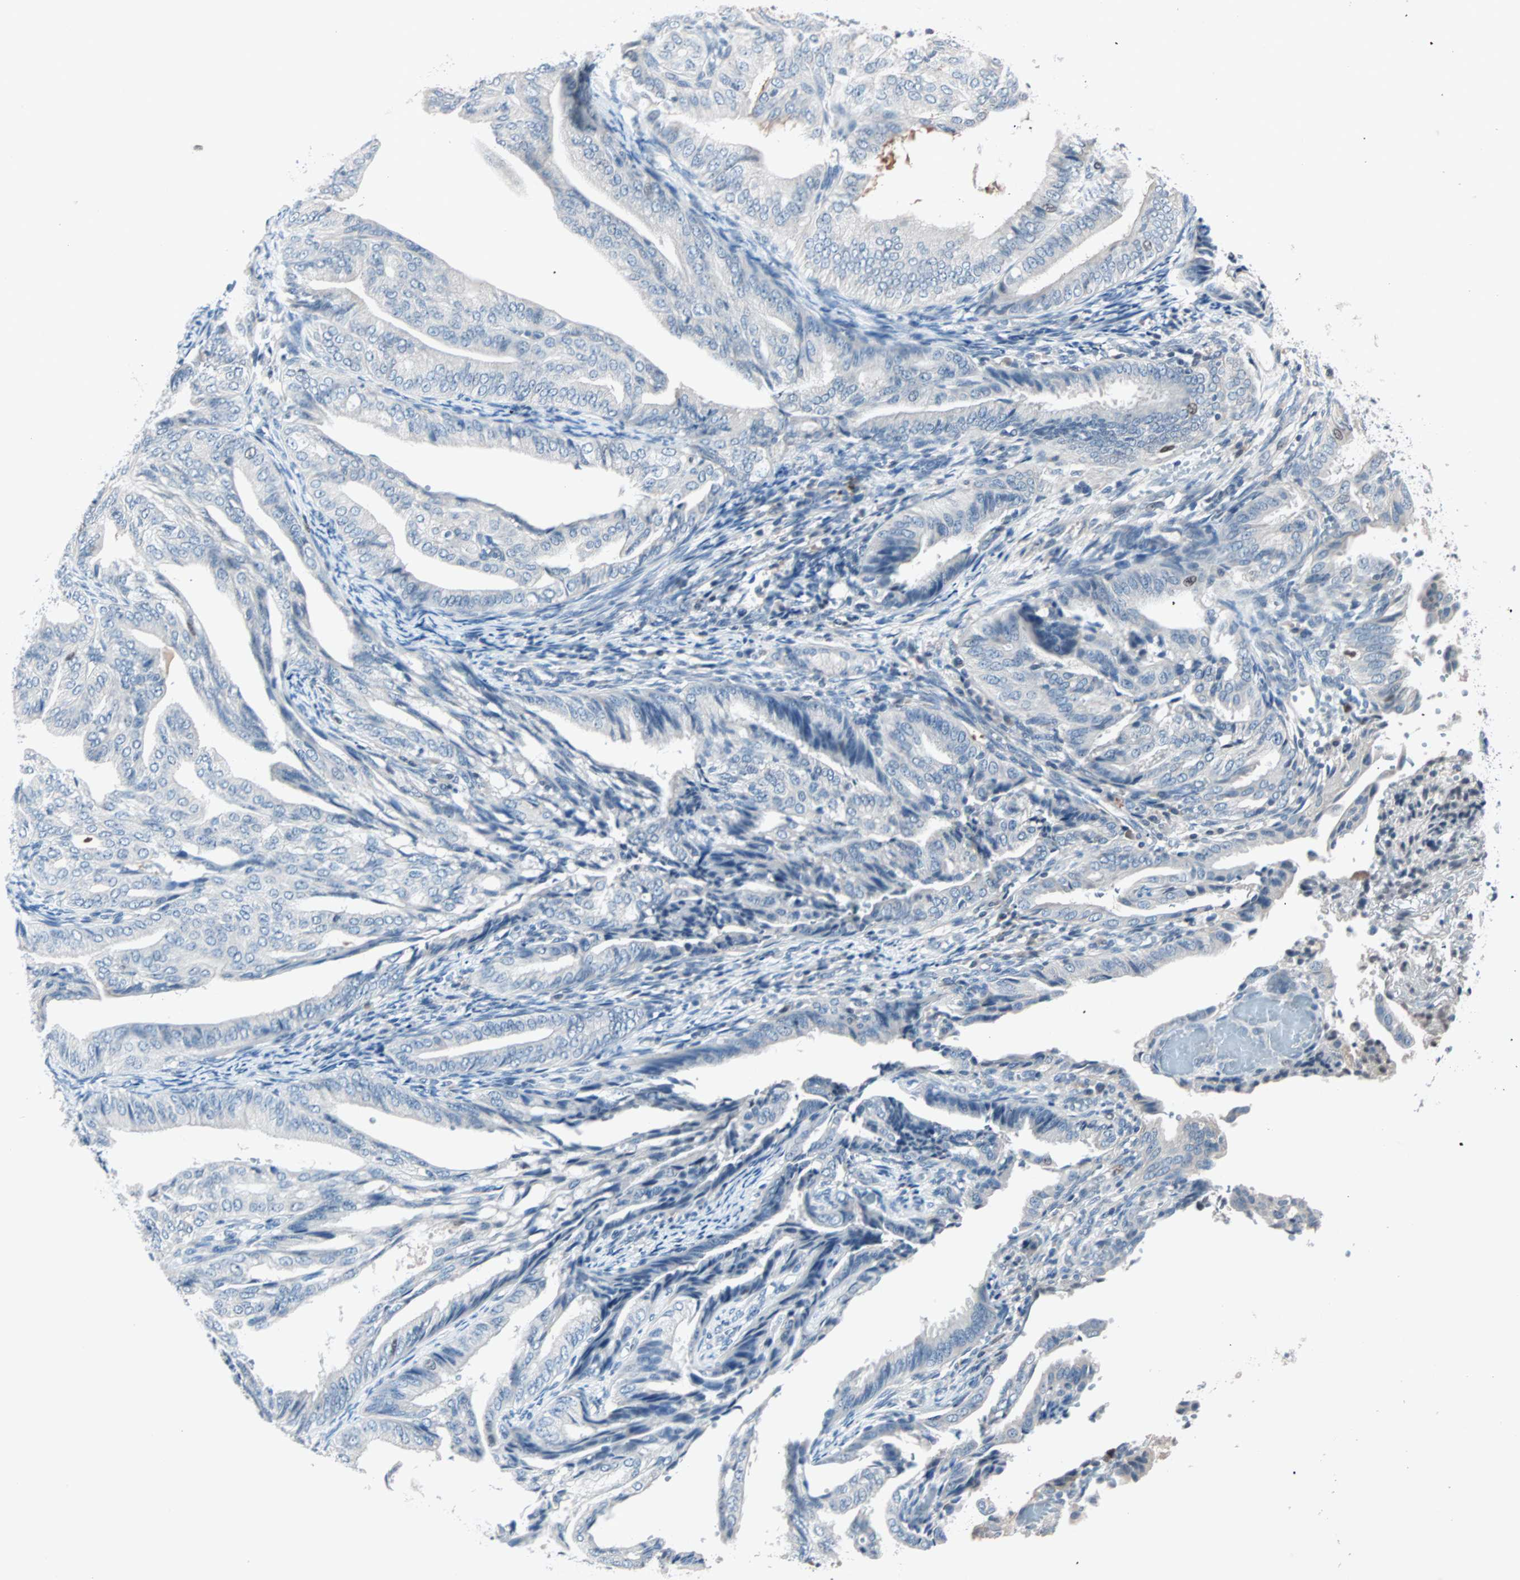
{"staining": {"intensity": "negative", "quantity": "none", "location": "none"}, "tissue": "endometrial cancer", "cell_type": "Tumor cells", "image_type": "cancer", "snomed": [{"axis": "morphology", "description": "Adenocarcinoma, NOS"}, {"axis": "topography", "description": "Endometrium"}], "caption": "Adenocarcinoma (endometrial) was stained to show a protein in brown. There is no significant positivity in tumor cells.", "gene": "CCNE2", "patient": {"sex": "female", "age": 58}}